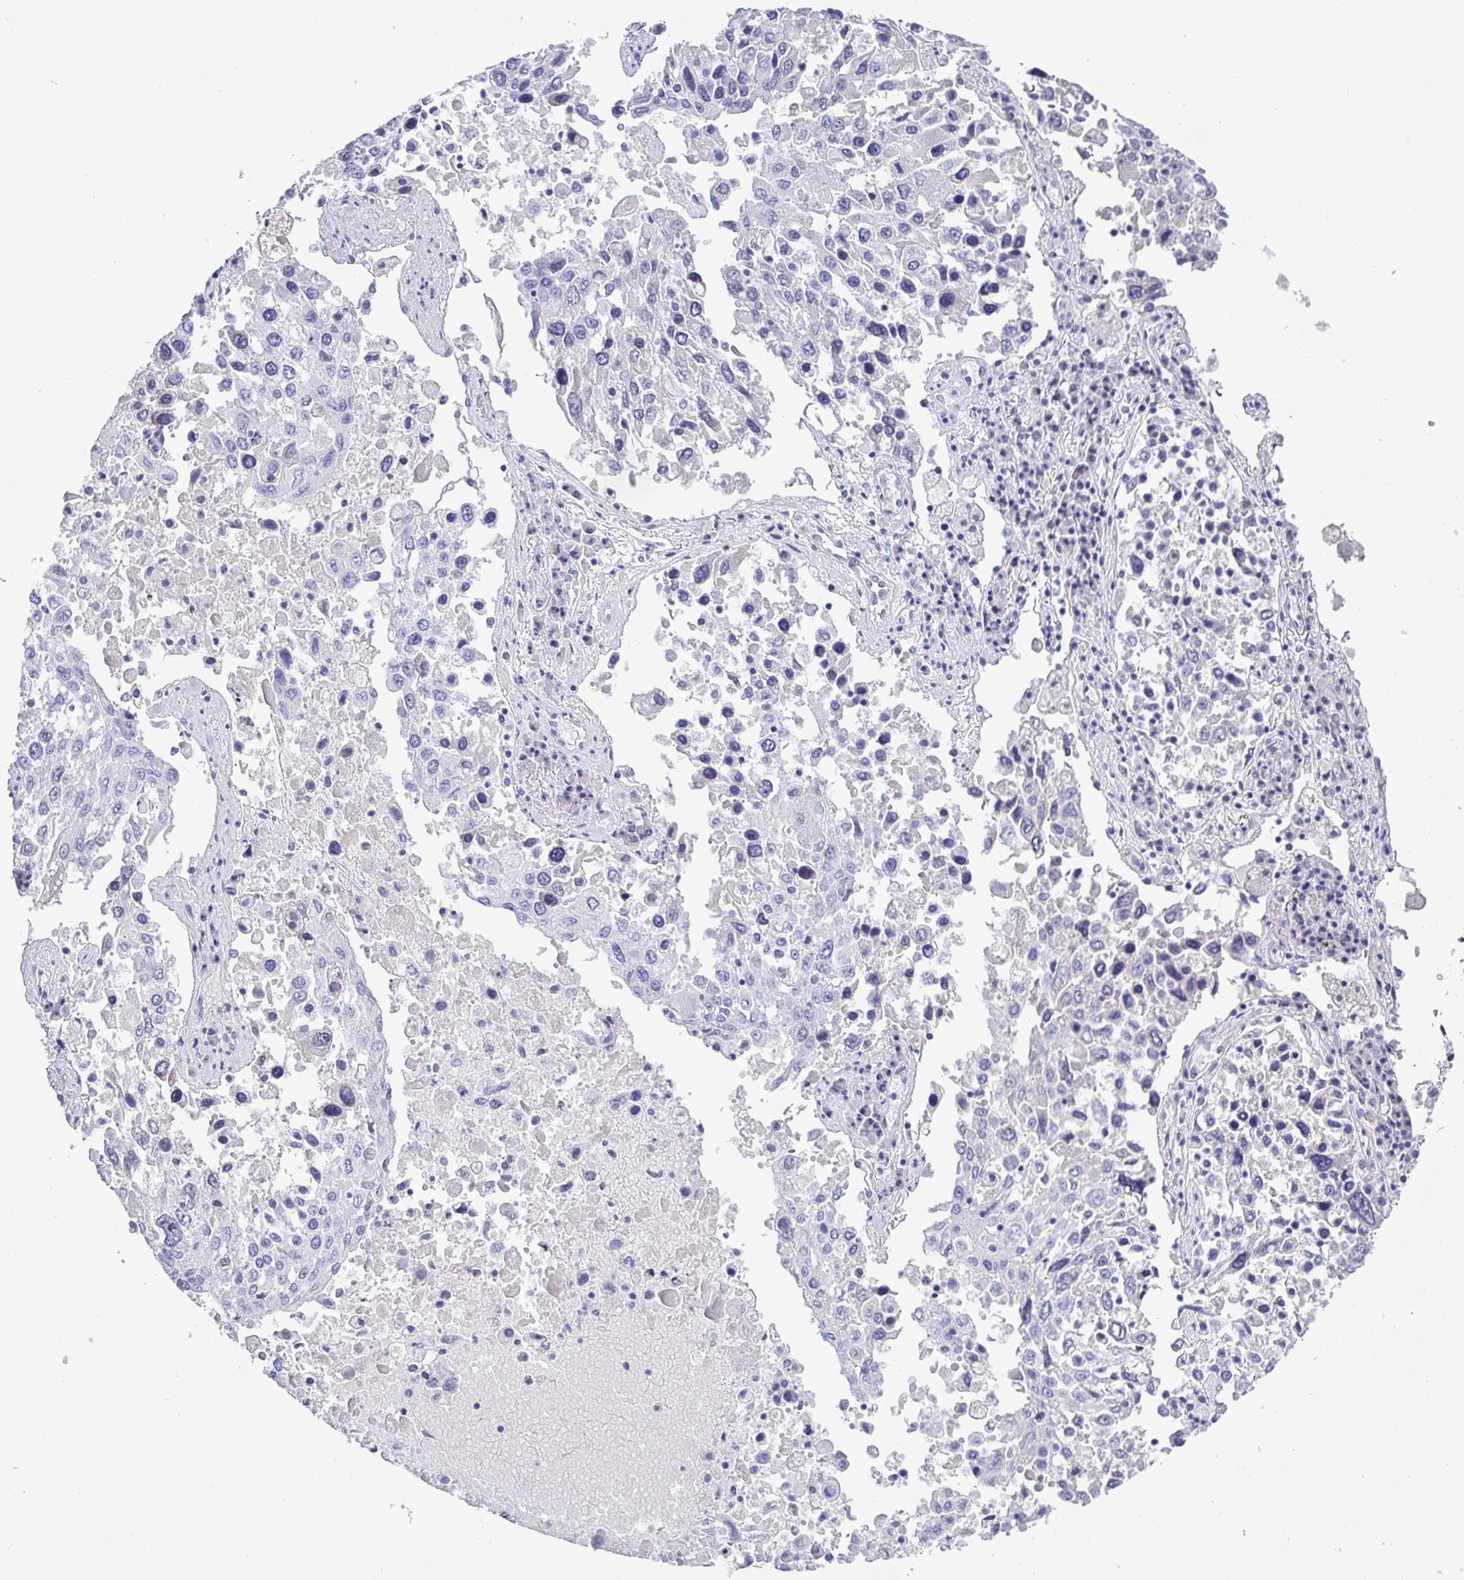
{"staining": {"intensity": "negative", "quantity": "none", "location": "none"}, "tissue": "lung cancer", "cell_type": "Tumor cells", "image_type": "cancer", "snomed": [{"axis": "morphology", "description": "Squamous cell carcinoma, NOS"}, {"axis": "topography", "description": "Lung"}], "caption": "Immunohistochemical staining of squamous cell carcinoma (lung) displays no significant expression in tumor cells. (DAB immunohistochemistry visualized using brightfield microscopy, high magnification).", "gene": "TMEM241", "patient": {"sex": "male", "age": 65}}